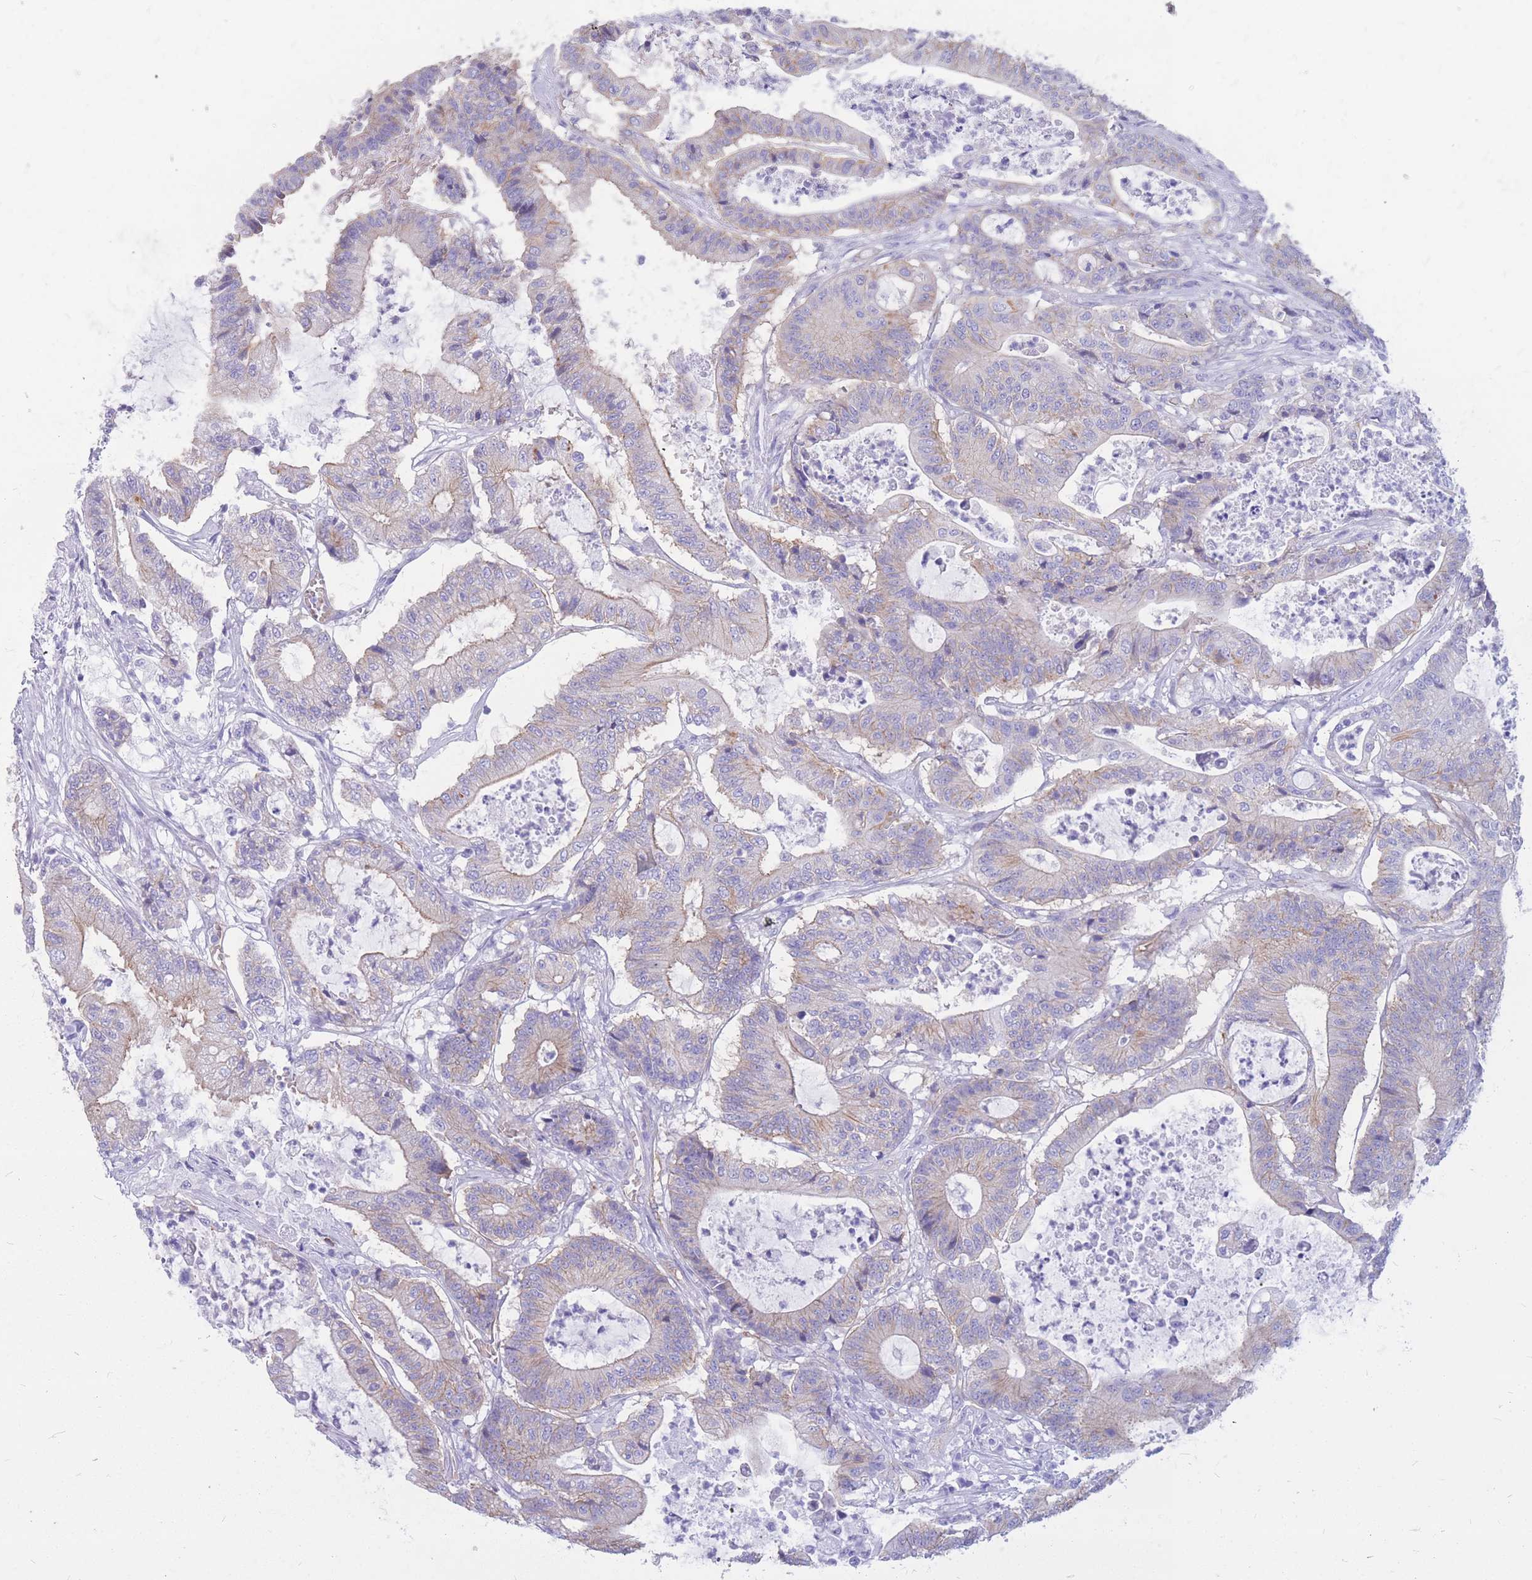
{"staining": {"intensity": "weak", "quantity": "25%-75%", "location": "cytoplasmic/membranous"}, "tissue": "colorectal cancer", "cell_type": "Tumor cells", "image_type": "cancer", "snomed": [{"axis": "morphology", "description": "Adenocarcinoma, NOS"}, {"axis": "topography", "description": "Colon"}], "caption": "Tumor cells demonstrate weak cytoplasmic/membranous positivity in about 25%-75% of cells in colorectal adenocarcinoma.", "gene": "ADD2", "patient": {"sex": "female", "age": 84}}